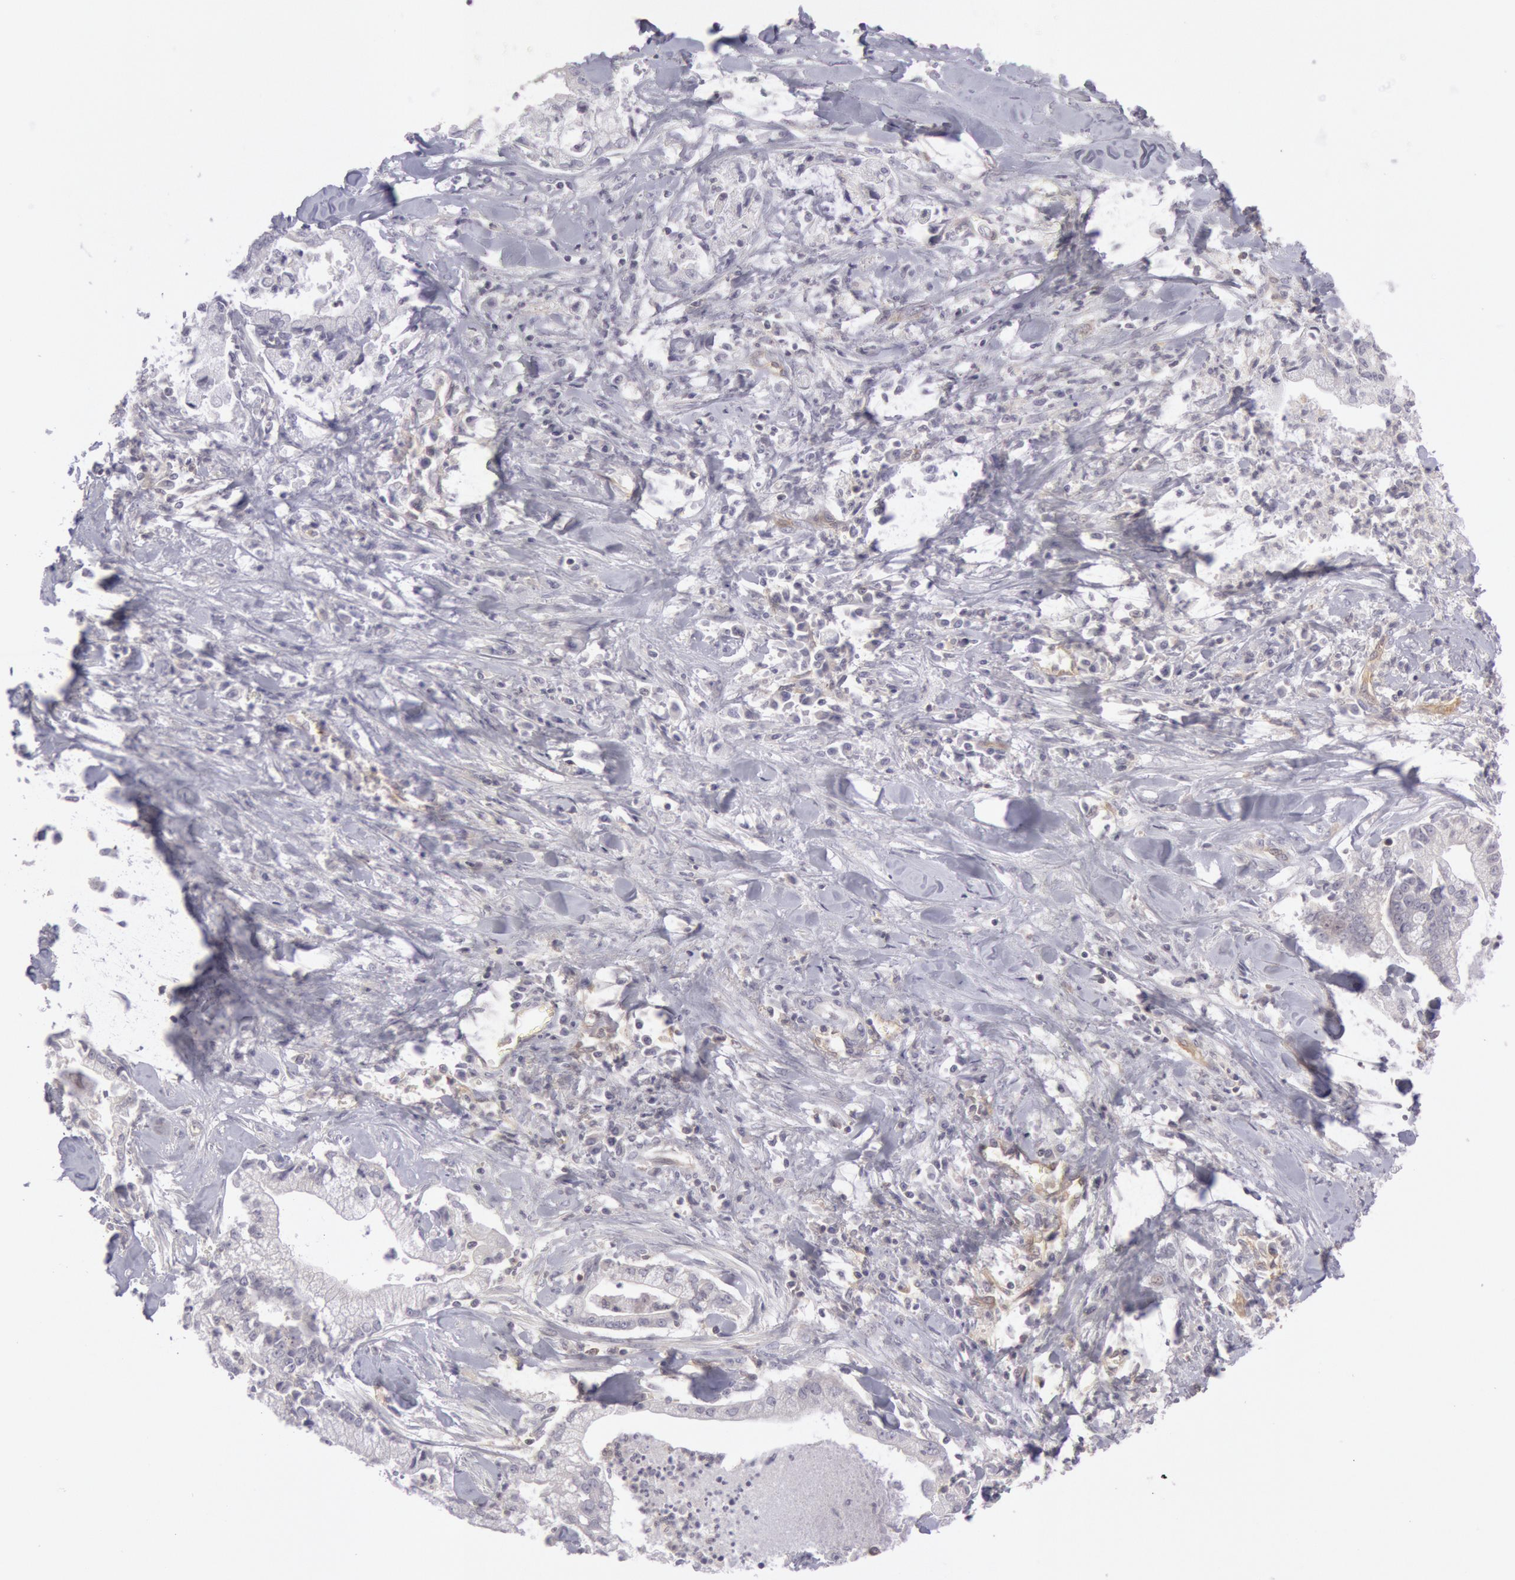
{"staining": {"intensity": "negative", "quantity": "none", "location": "none"}, "tissue": "liver cancer", "cell_type": "Tumor cells", "image_type": "cancer", "snomed": [{"axis": "morphology", "description": "Cholangiocarcinoma"}, {"axis": "topography", "description": "Liver"}], "caption": "This photomicrograph is of cholangiocarcinoma (liver) stained with IHC to label a protein in brown with the nuclei are counter-stained blue. There is no positivity in tumor cells.", "gene": "IKBKB", "patient": {"sex": "male", "age": 57}}